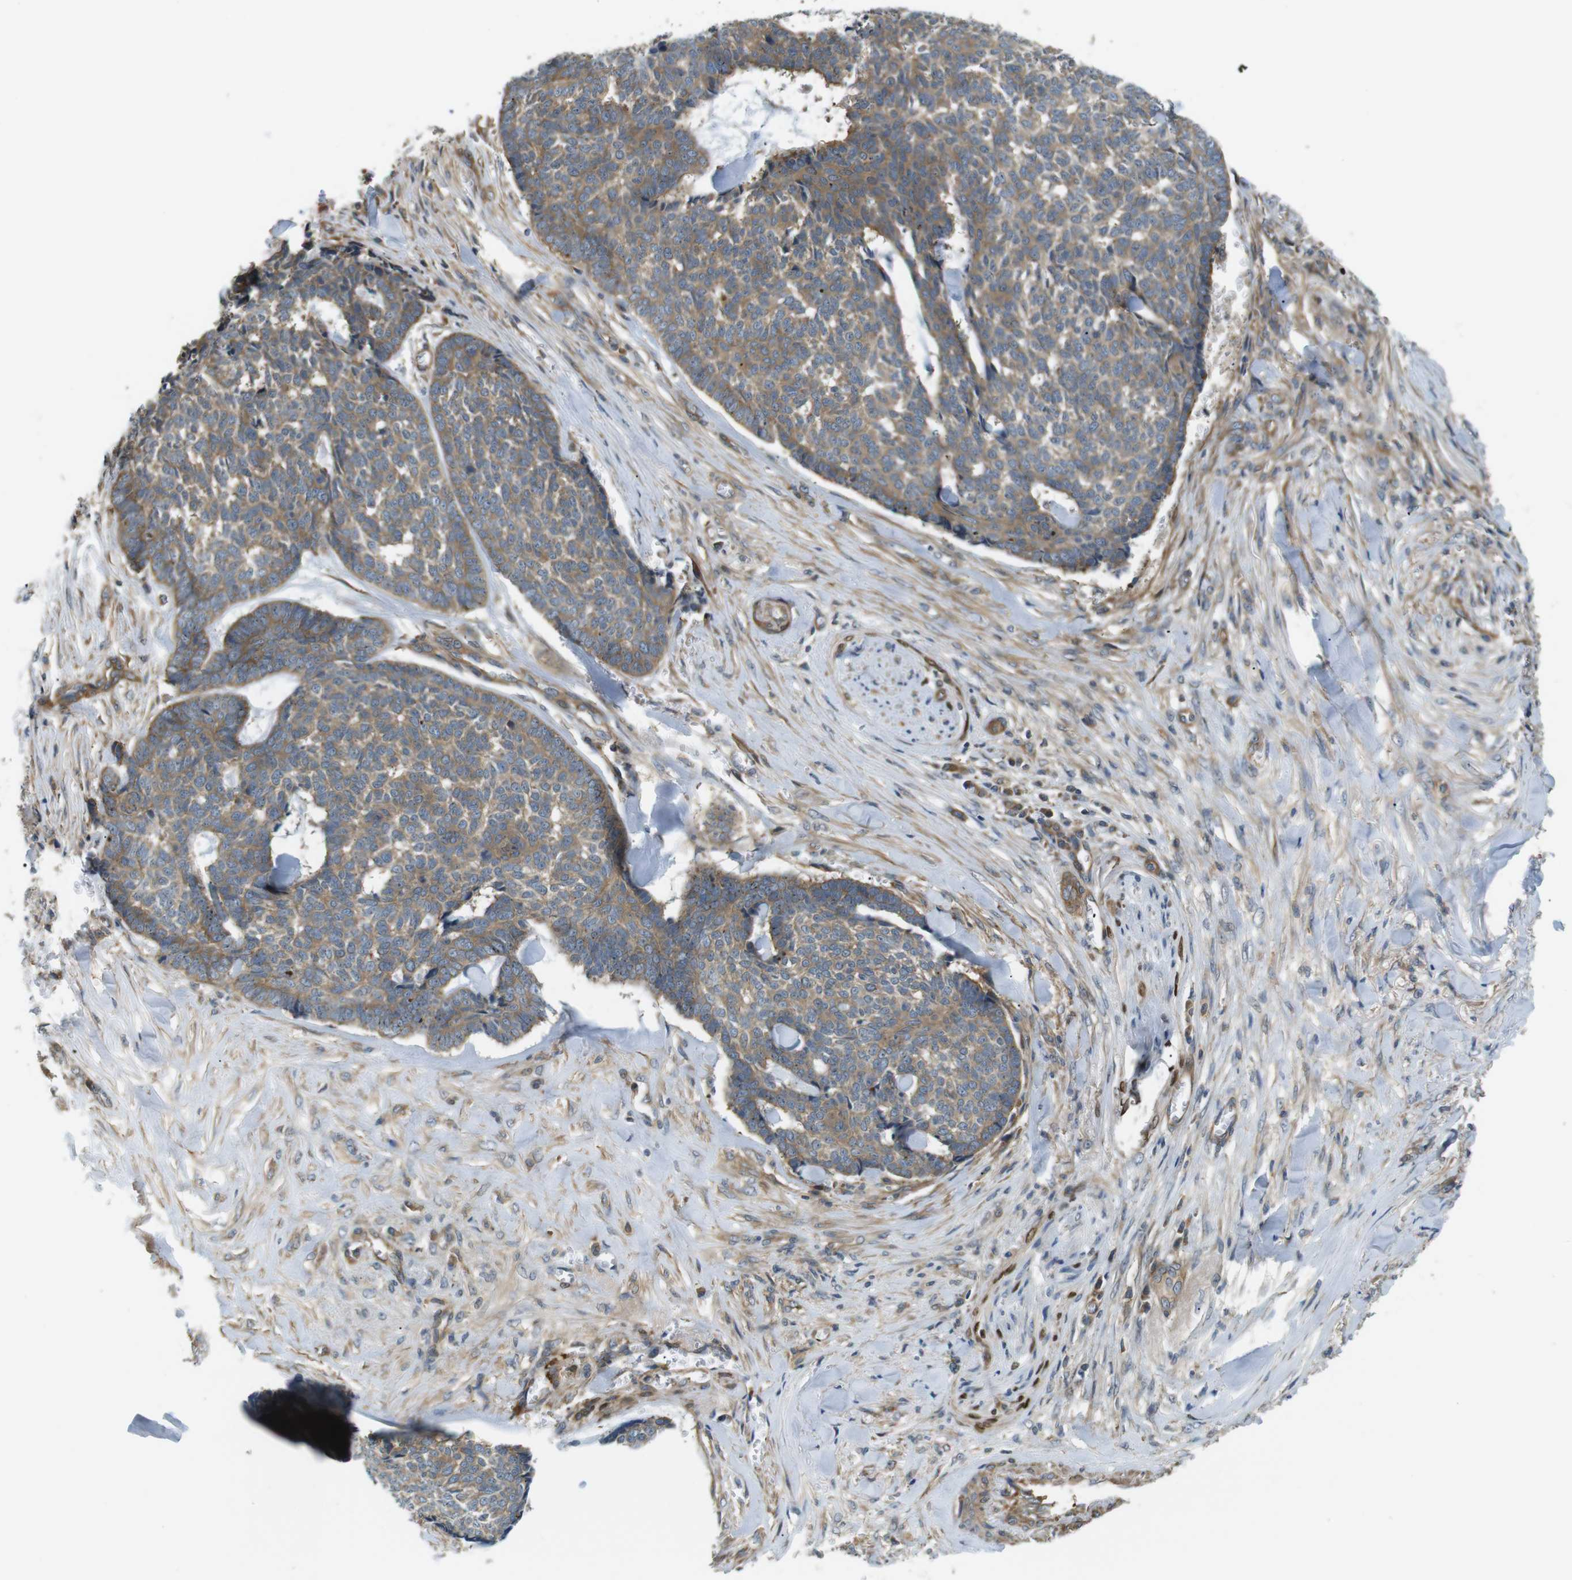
{"staining": {"intensity": "moderate", "quantity": ">75%", "location": "cytoplasmic/membranous"}, "tissue": "skin cancer", "cell_type": "Tumor cells", "image_type": "cancer", "snomed": [{"axis": "morphology", "description": "Basal cell carcinoma"}, {"axis": "topography", "description": "Skin"}], "caption": "Tumor cells reveal medium levels of moderate cytoplasmic/membranous positivity in approximately >75% of cells in basal cell carcinoma (skin). (DAB (3,3'-diaminobenzidine) = brown stain, brightfield microscopy at high magnification).", "gene": "TSC1", "patient": {"sex": "male", "age": 84}}